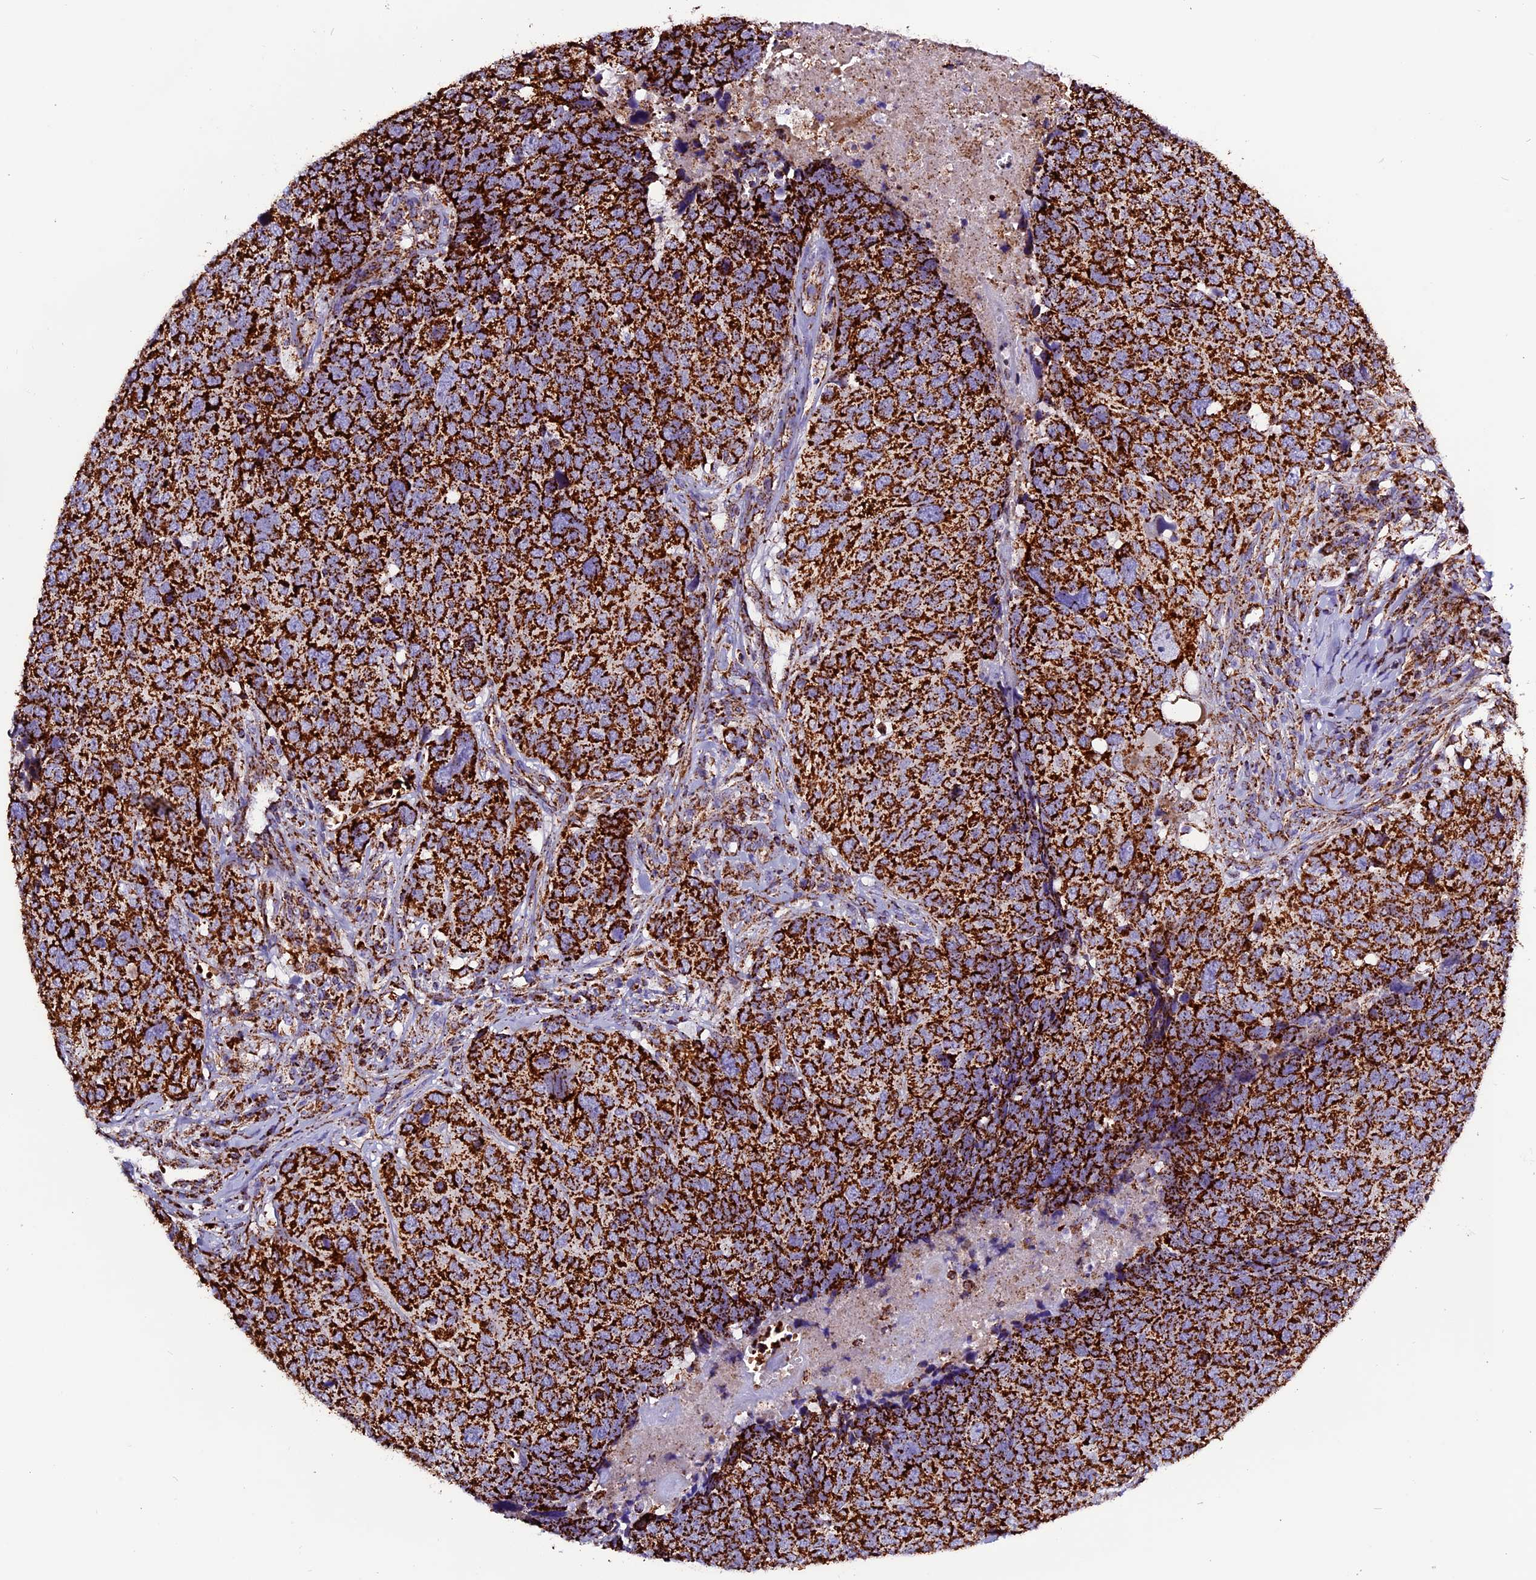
{"staining": {"intensity": "strong", "quantity": ">75%", "location": "cytoplasmic/membranous"}, "tissue": "head and neck cancer", "cell_type": "Tumor cells", "image_type": "cancer", "snomed": [{"axis": "morphology", "description": "Squamous cell carcinoma, NOS"}, {"axis": "topography", "description": "Head-Neck"}], "caption": "This photomicrograph exhibits immunohistochemistry staining of human head and neck cancer, with high strong cytoplasmic/membranous expression in about >75% of tumor cells.", "gene": "CX3CL1", "patient": {"sex": "male", "age": 66}}